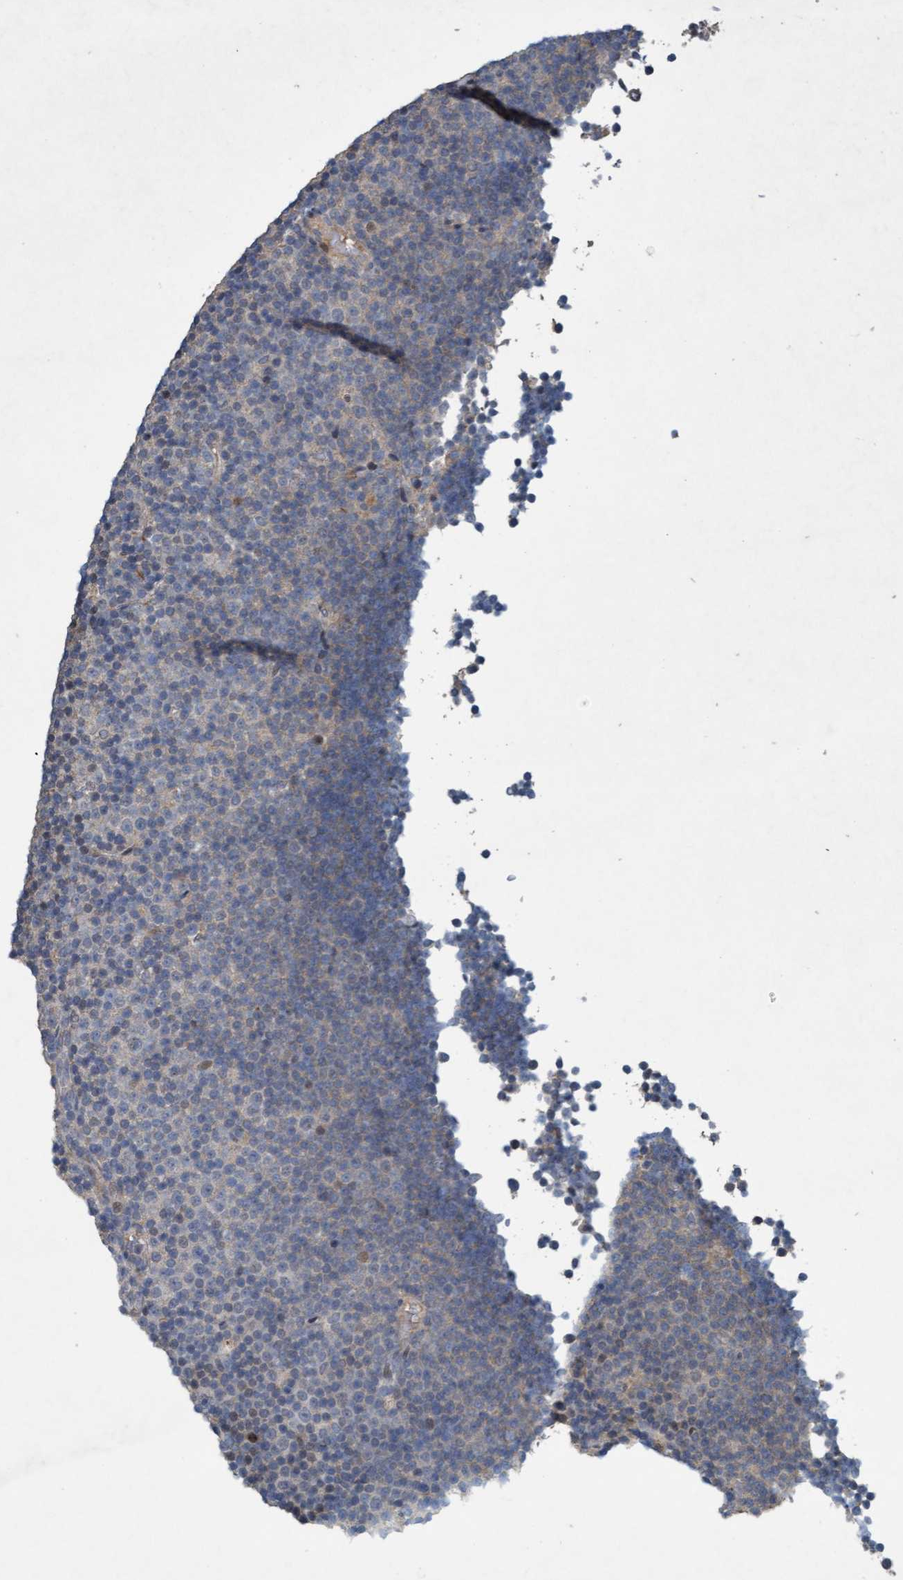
{"staining": {"intensity": "weak", "quantity": "<25%", "location": "cytoplasmic/membranous,nuclear"}, "tissue": "lymphoma", "cell_type": "Tumor cells", "image_type": "cancer", "snomed": [{"axis": "morphology", "description": "Malignant lymphoma, non-Hodgkin's type, Low grade"}, {"axis": "topography", "description": "Lymph node"}], "caption": "The immunohistochemistry (IHC) histopathology image has no significant positivity in tumor cells of low-grade malignant lymphoma, non-Hodgkin's type tissue.", "gene": "ZNF677", "patient": {"sex": "female", "age": 67}}